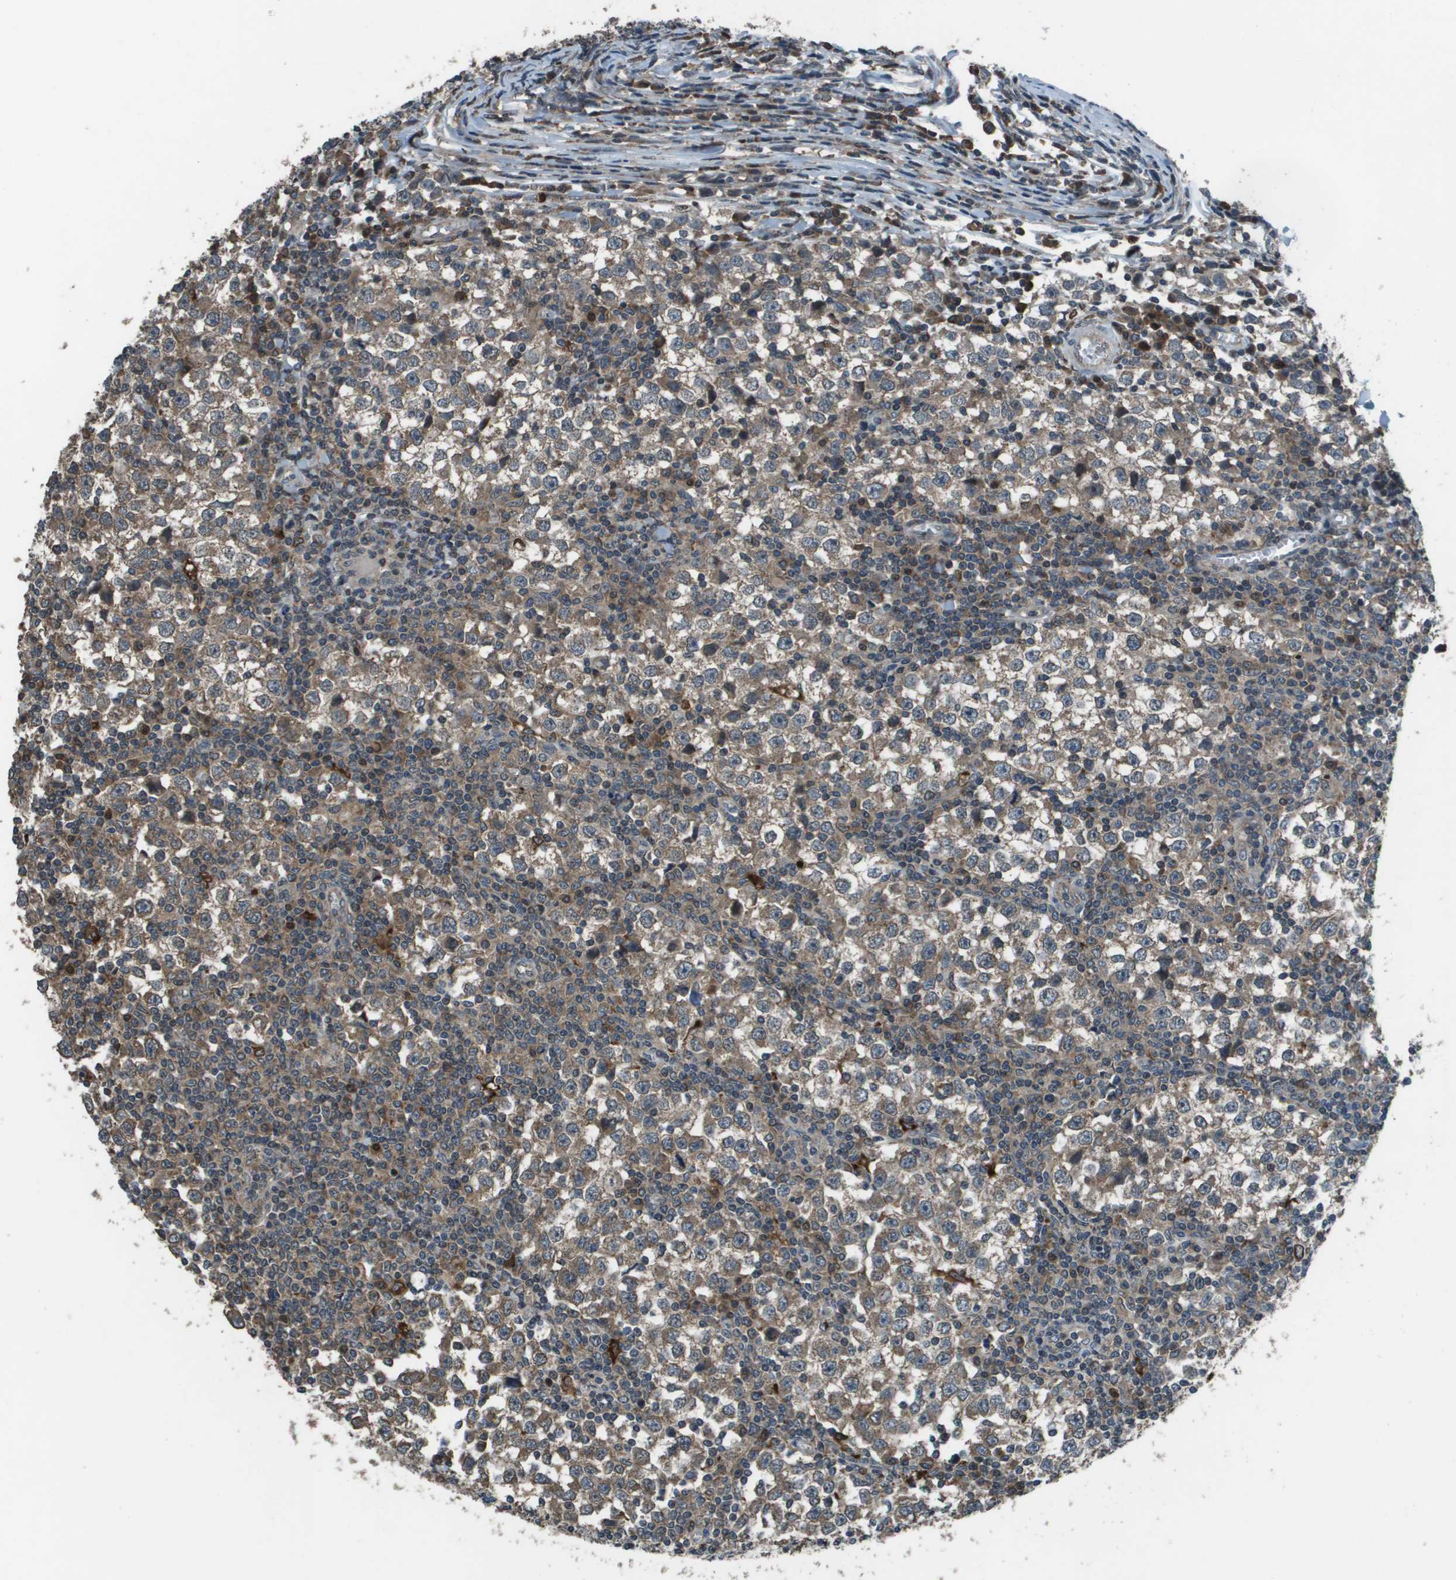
{"staining": {"intensity": "weak", "quantity": "25%-75%", "location": "cytoplasmic/membranous"}, "tissue": "testis cancer", "cell_type": "Tumor cells", "image_type": "cancer", "snomed": [{"axis": "morphology", "description": "Seminoma, NOS"}, {"axis": "topography", "description": "Testis"}], "caption": "Immunohistochemical staining of human testis seminoma shows low levels of weak cytoplasmic/membranous protein staining in approximately 25%-75% of tumor cells. (Brightfield microscopy of DAB IHC at high magnification).", "gene": "GOSR2", "patient": {"sex": "male", "age": 65}}